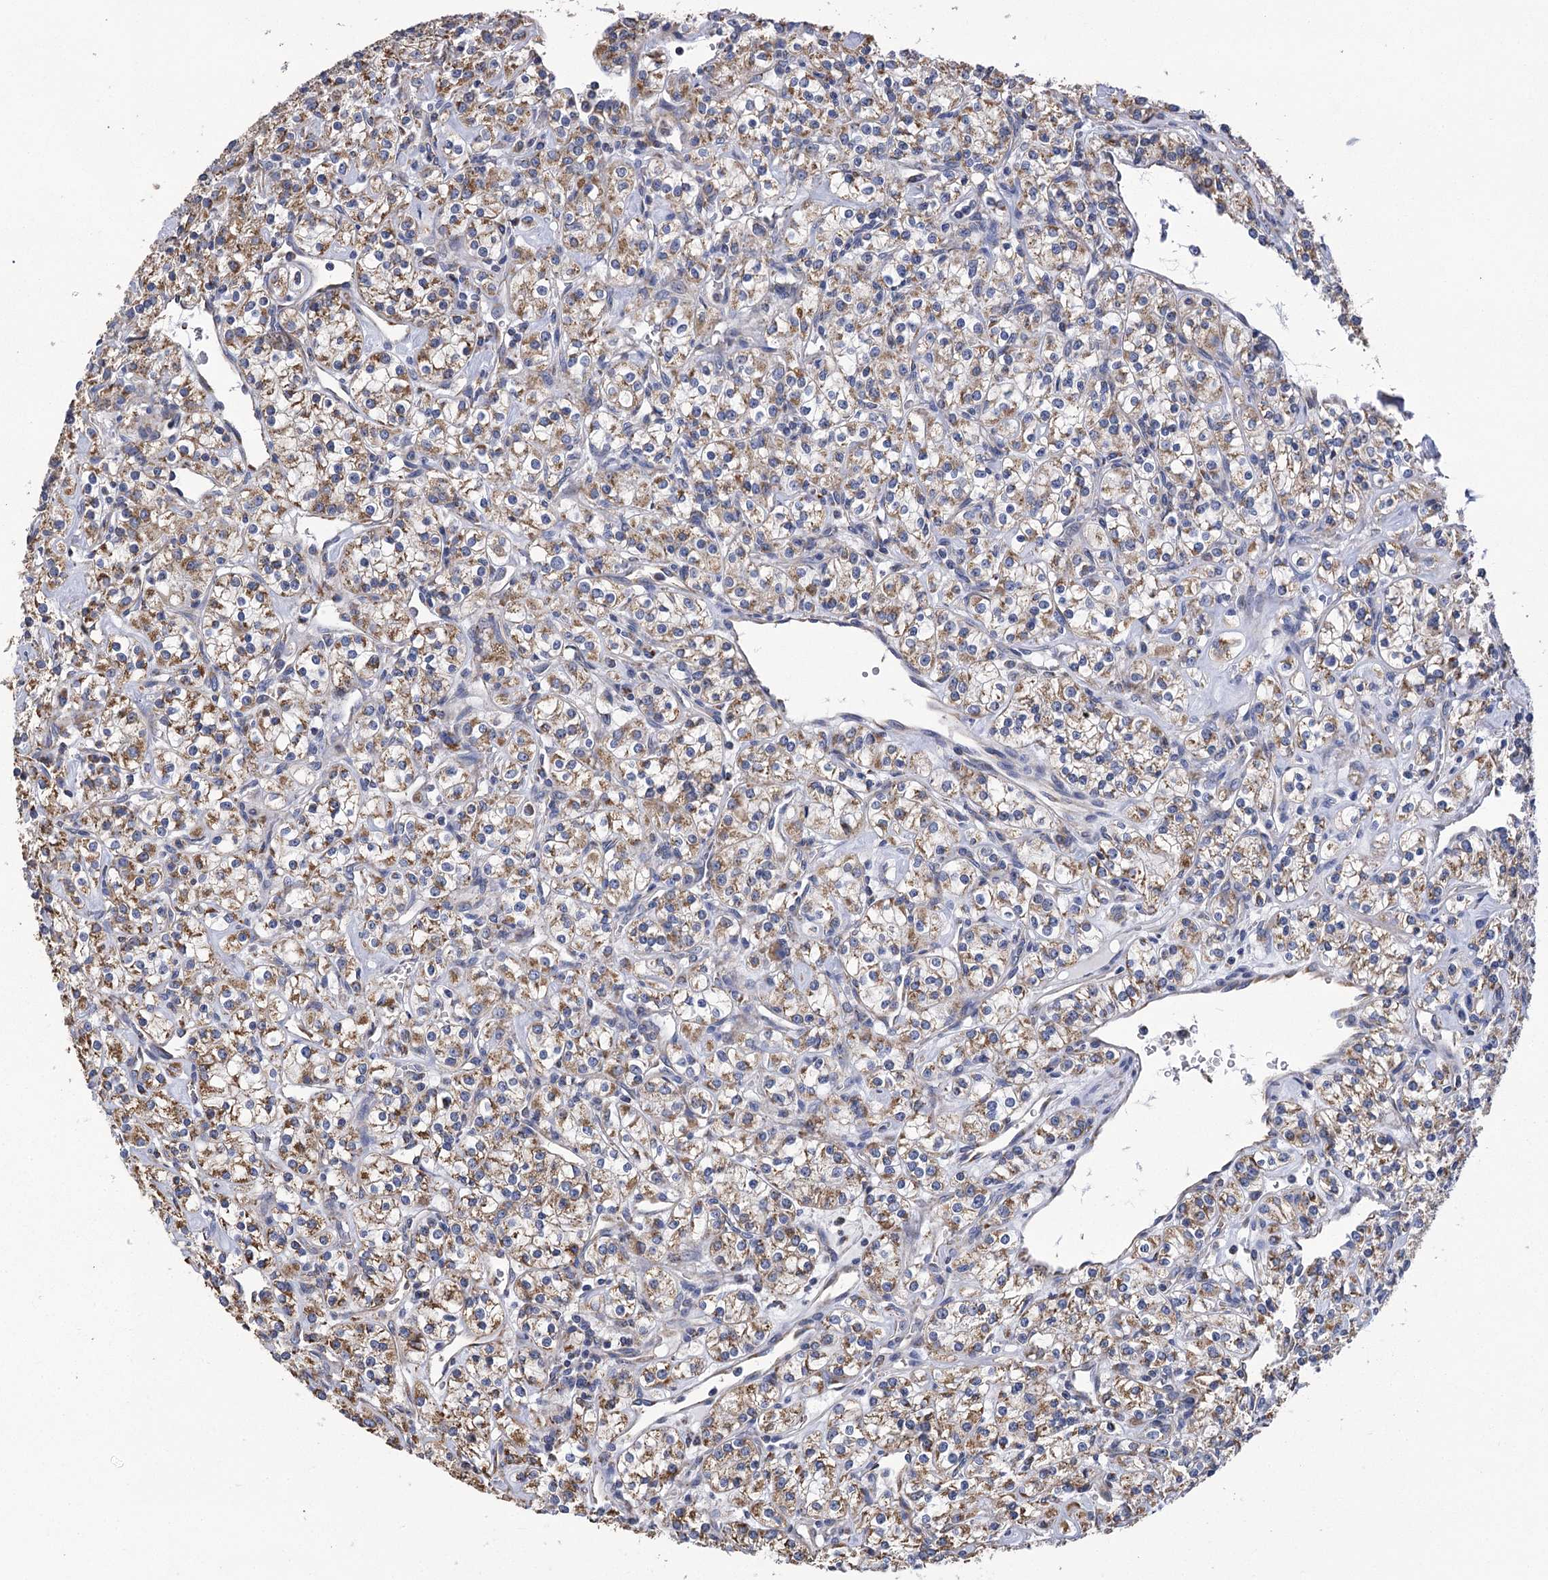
{"staining": {"intensity": "moderate", "quantity": ">75%", "location": "cytoplasmic/membranous"}, "tissue": "renal cancer", "cell_type": "Tumor cells", "image_type": "cancer", "snomed": [{"axis": "morphology", "description": "Adenocarcinoma, NOS"}, {"axis": "topography", "description": "Kidney"}], "caption": "A high-resolution micrograph shows immunohistochemistry (IHC) staining of renal cancer (adenocarcinoma), which demonstrates moderate cytoplasmic/membranous staining in approximately >75% of tumor cells.", "gene": "CCDC73", "patient": {"sex": "male", "age": 77}}